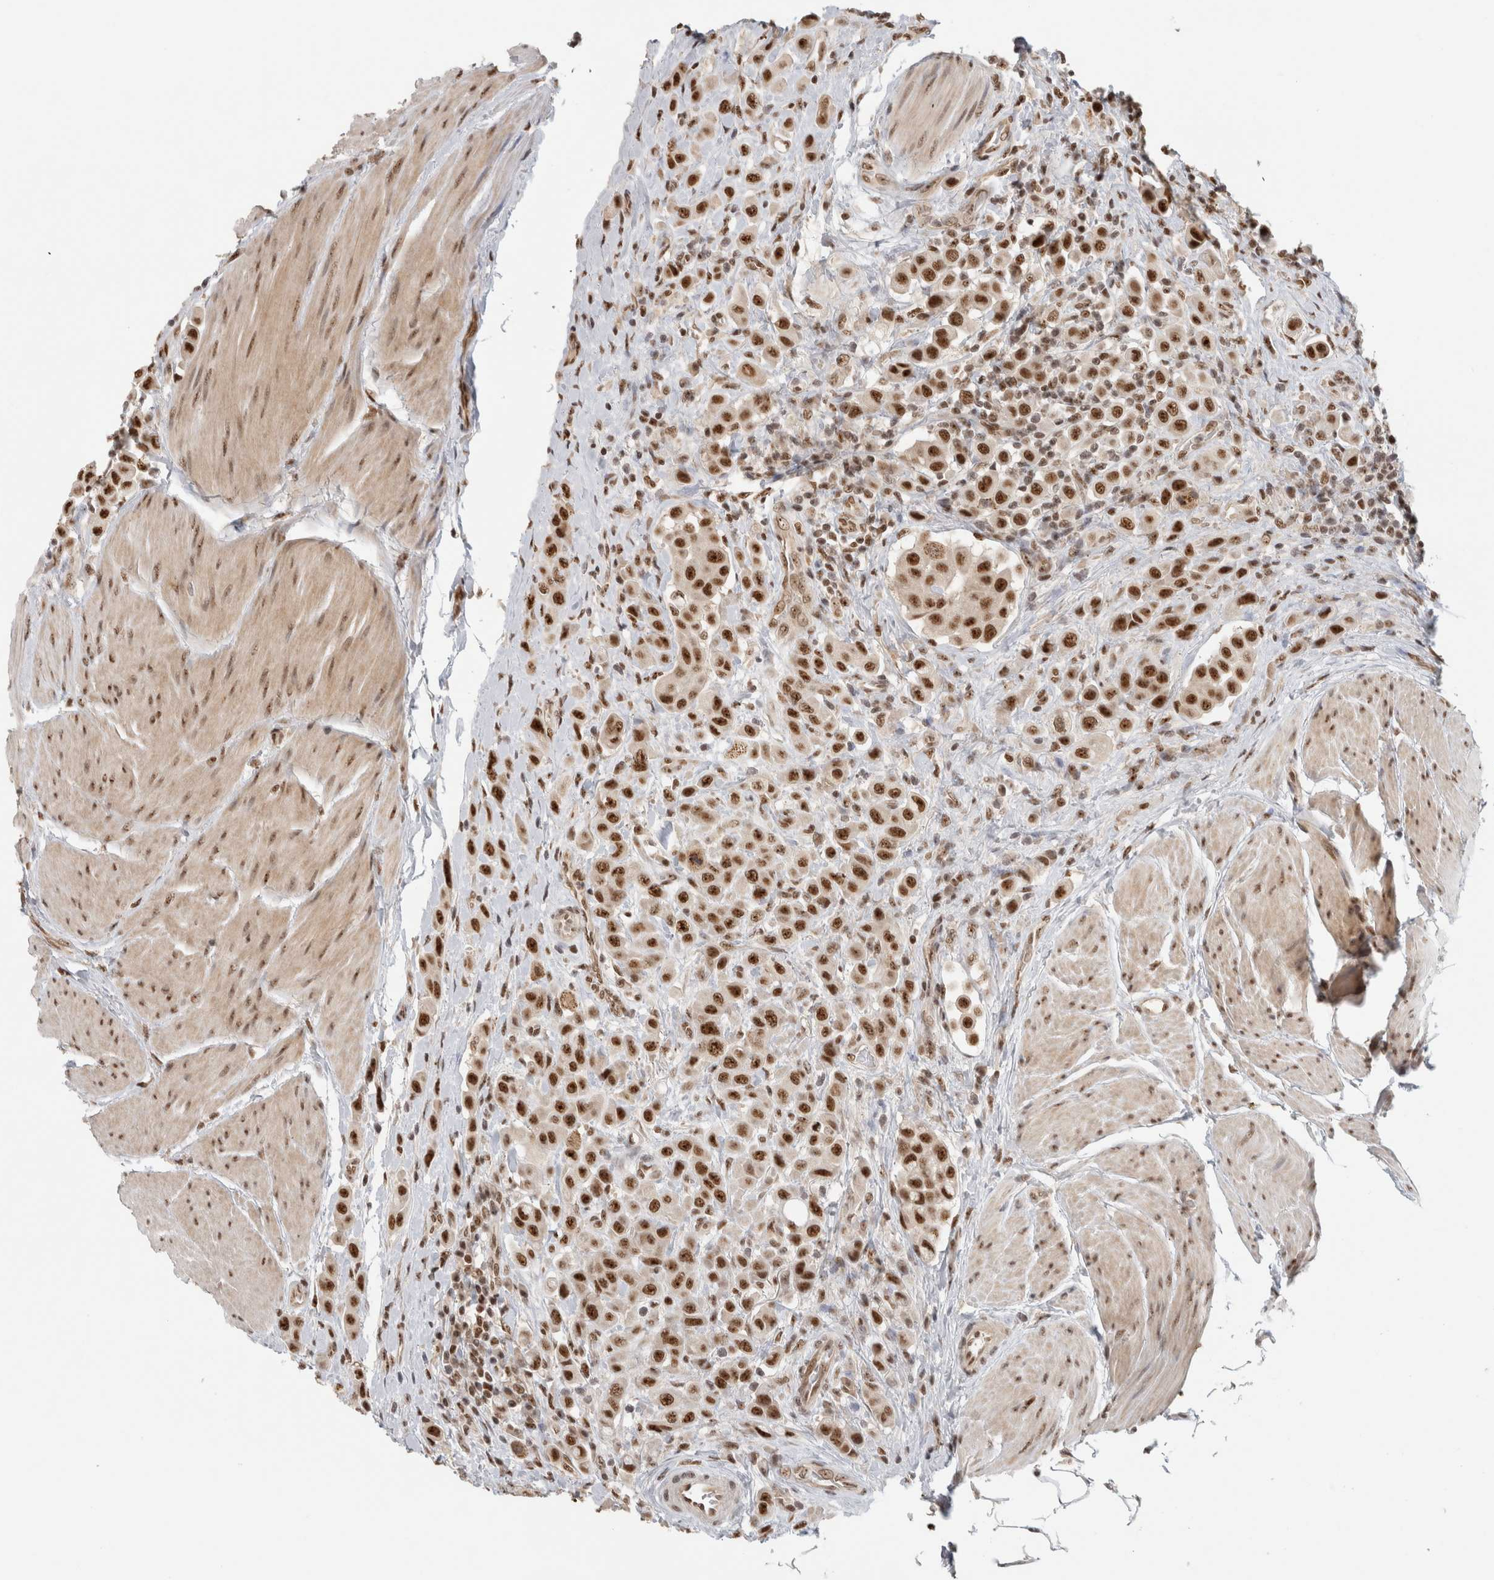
{"staining": {"intensity": "strong", "quantity": ">75%", "location": "nuclear"}, "tissue": "urothelial cancer", "cell_type": "Tumor cells", "image_type": "cancer", "snomed": [{"axis": "morphology", "description": "Urothelial carcinoma, High grade"}, {"axis": "topography", "description": "Urinary bladder"}], "caption": "This image shows immunohistochemistry (IHC) staining of urothelial cancer, with high strong nuclear expression in about >75% of tumor cells.", "gene": "EBNA1BP2", "patient": {"sex": "male", "age": 50}}